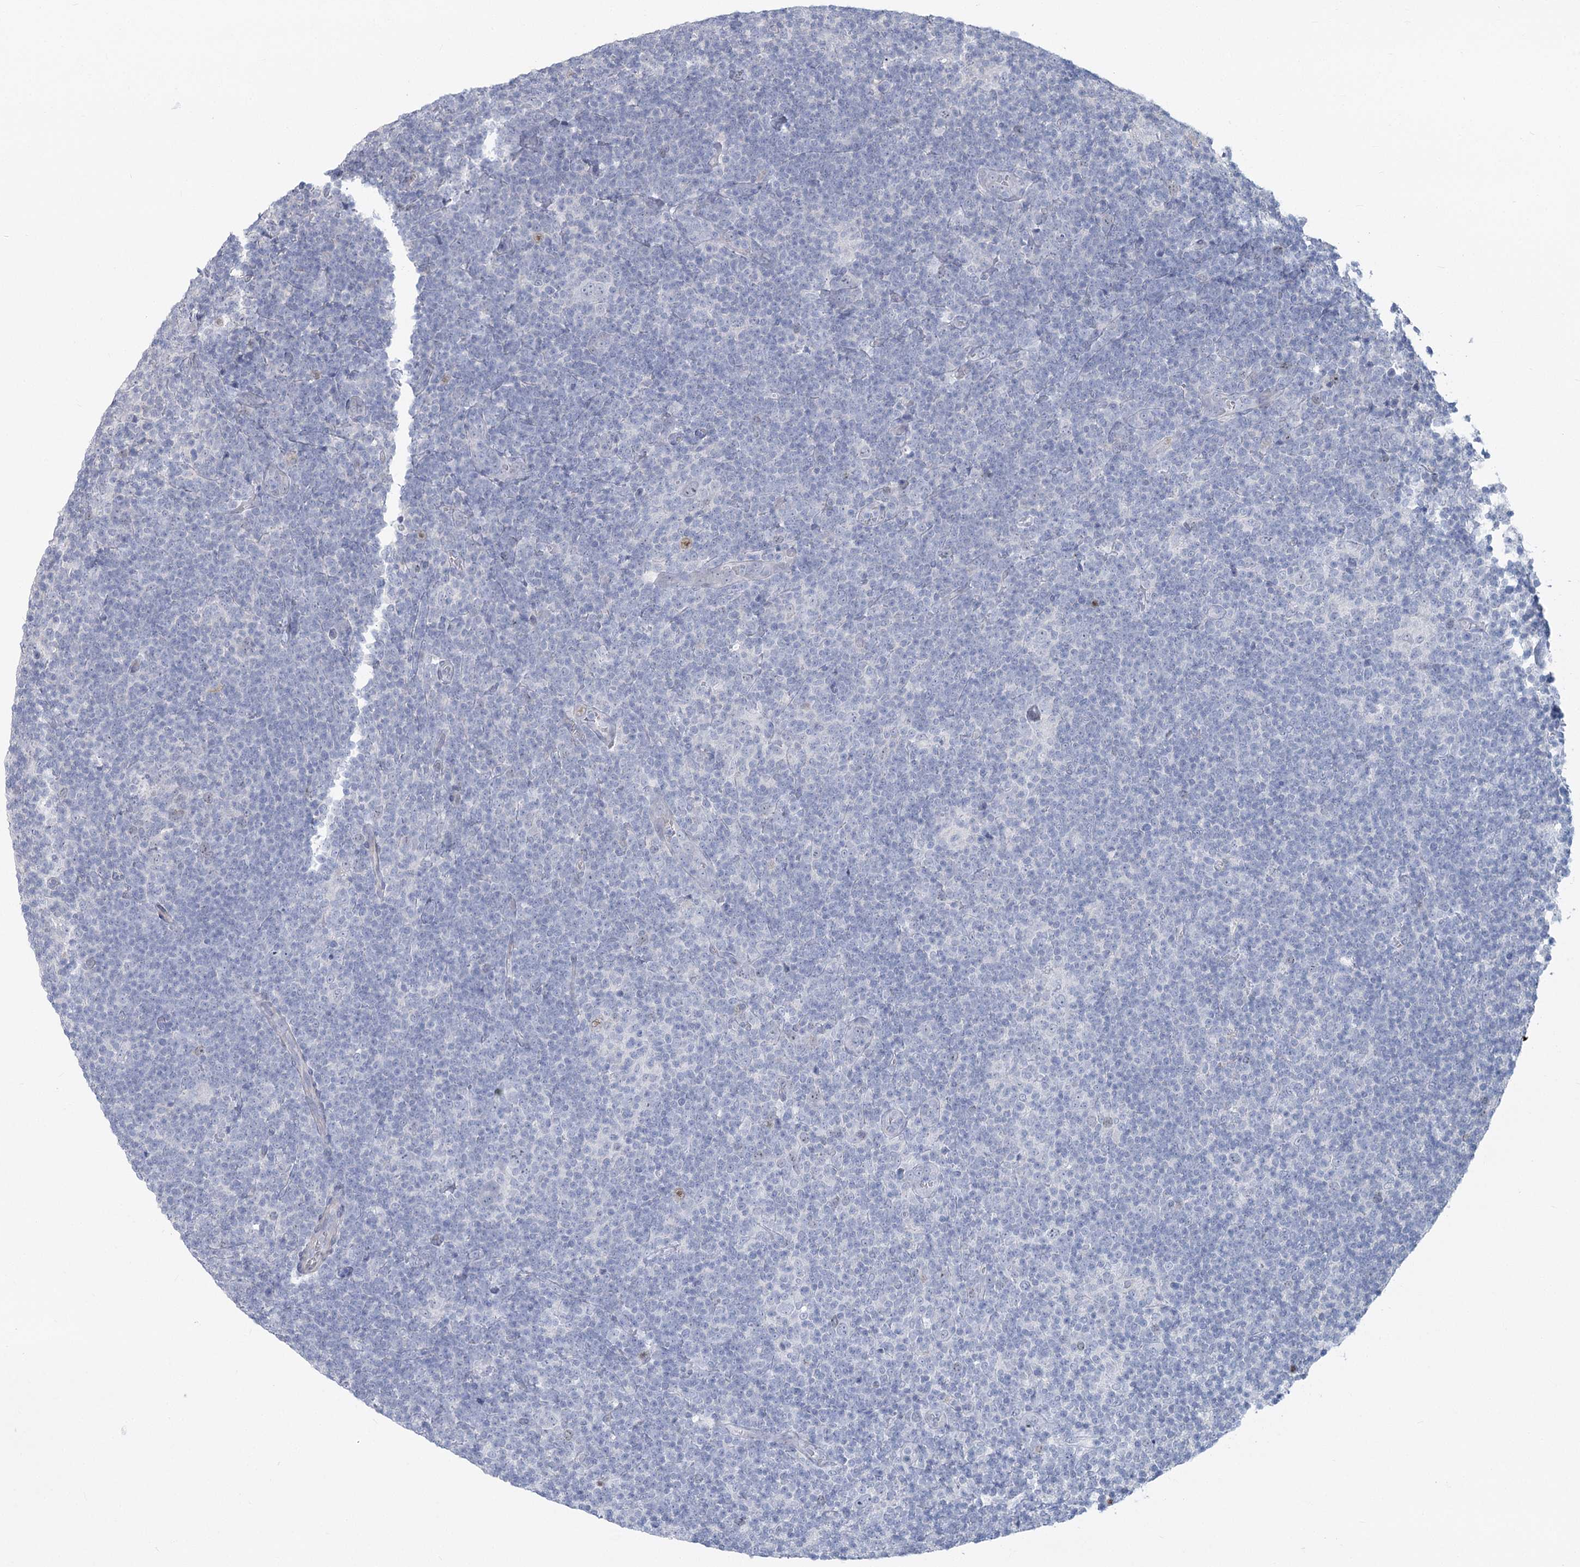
{"staining": {"intensity": "negative", "quantity": "none", "location": "none"}, "tissue": "lymphoma", "cell_type": "Tumor cells", "image_type": "cancer", "snomed": [{"axis": "morphology", "description": "Hodgkin's disease, NOS"}, {"axis": "topography", "description": "Lymph node"}], "caption": "Immunohistochemistry of human lymphoma shows no expression in tumor cells. The staining was performed using DAB to visualize the protein expression in brown, while the nuclei were stained in blue with hematoxylin (Magnification: 20x).", "gene": "ABITRAM", "patient": {"sex": "female", "age": 57}}